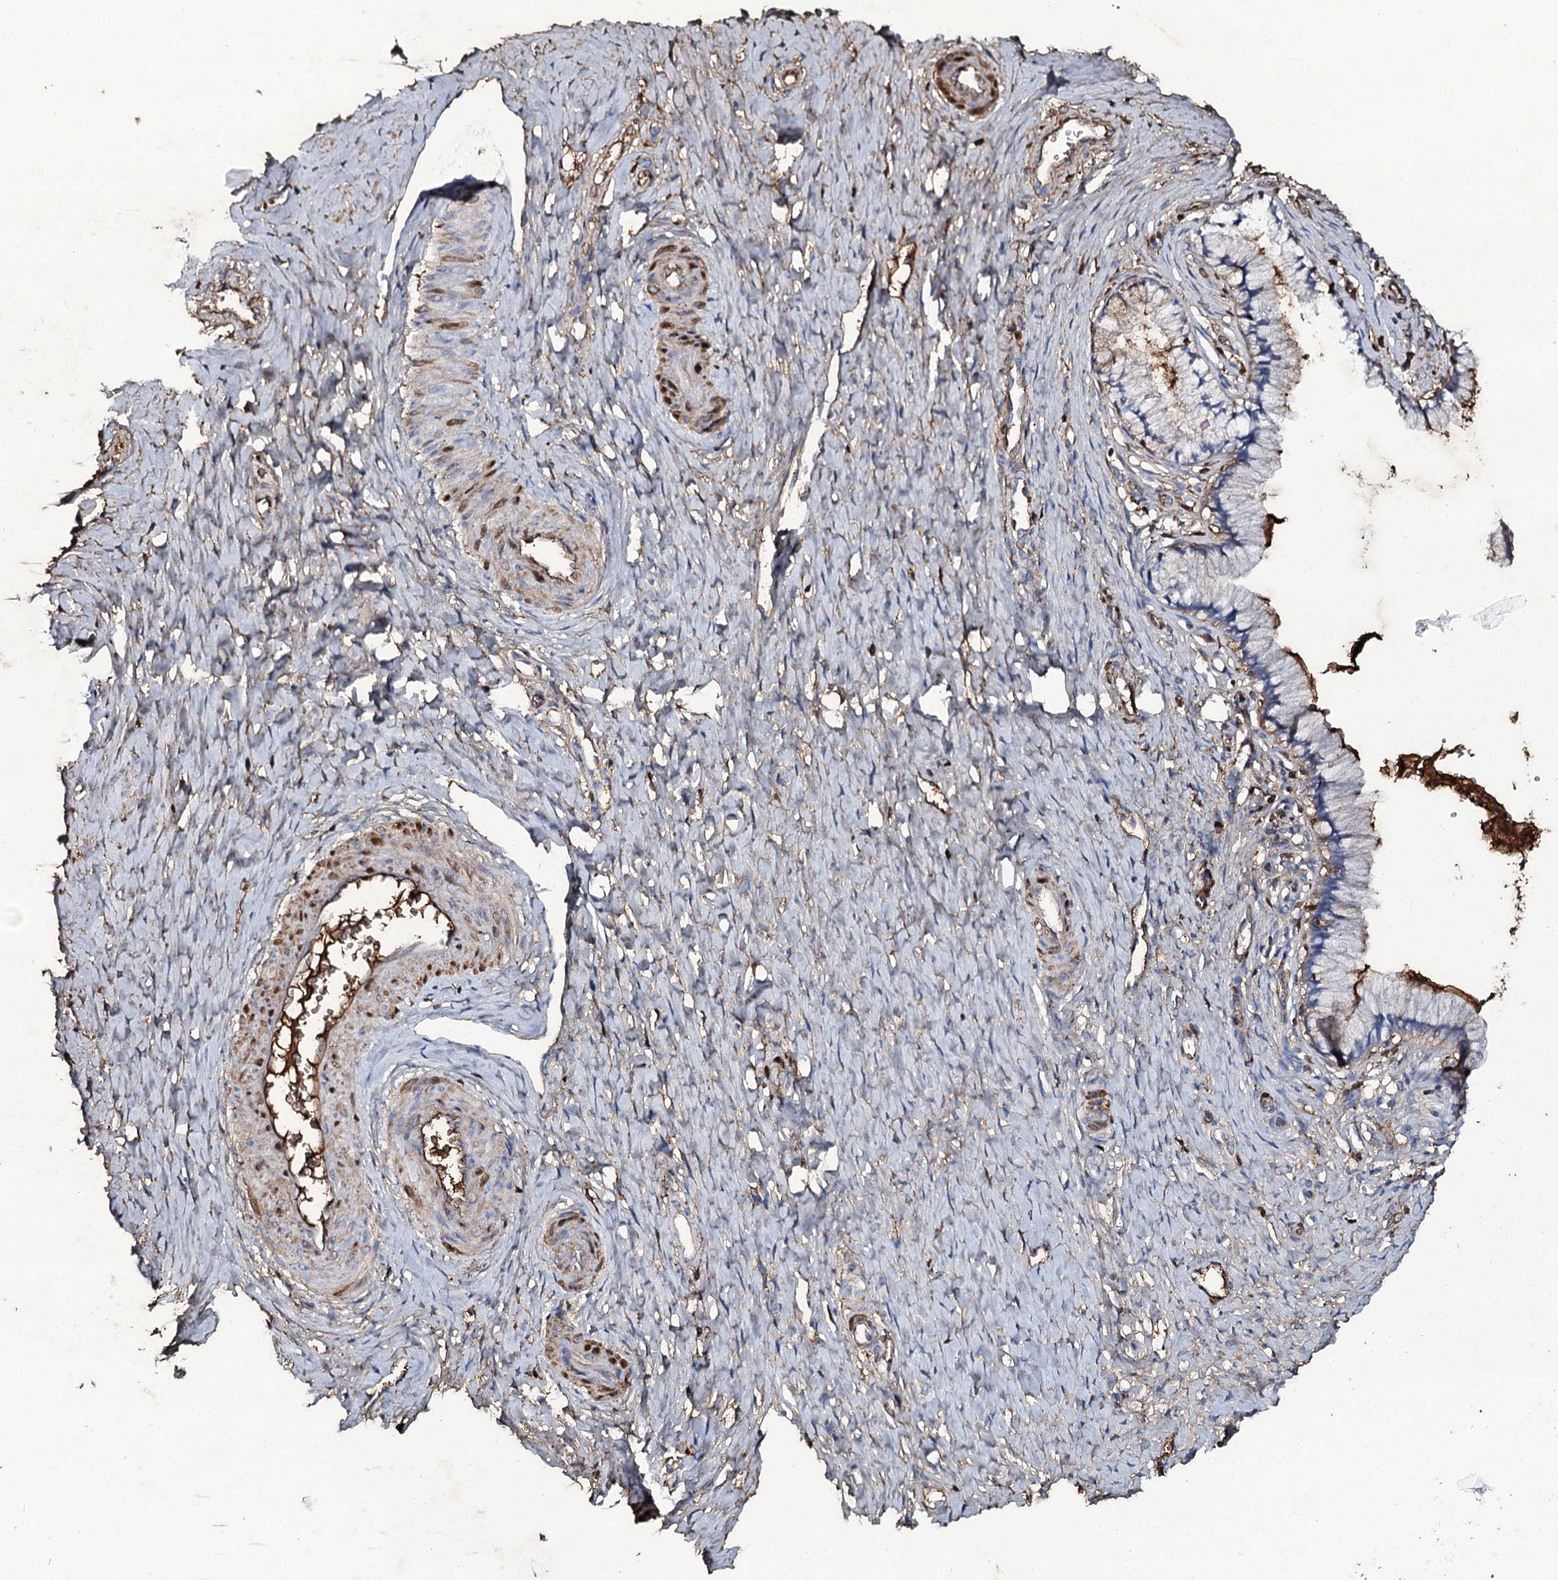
{"staining": {"intensity": "strong", "quantity": "<25%", "location": "cytoplasmic/membranous"}, "tissue": "cervix", "cell_type": "Glandular cells", "image_type": "normal", "snomed": [{"axis": "morphology", "description": "Normal tissue, NOS"}, {"axis": "topography", "description": "Cervix"}], "caption": "IHC micrograph of benign human cervix stained for a protein (brown), which reveals medium levels of strong cytoplasmic/membranous expression in approximately <25% of glandular cells.", "gene": "EDN1", "patient": {"sex": "female", "age": 36}}